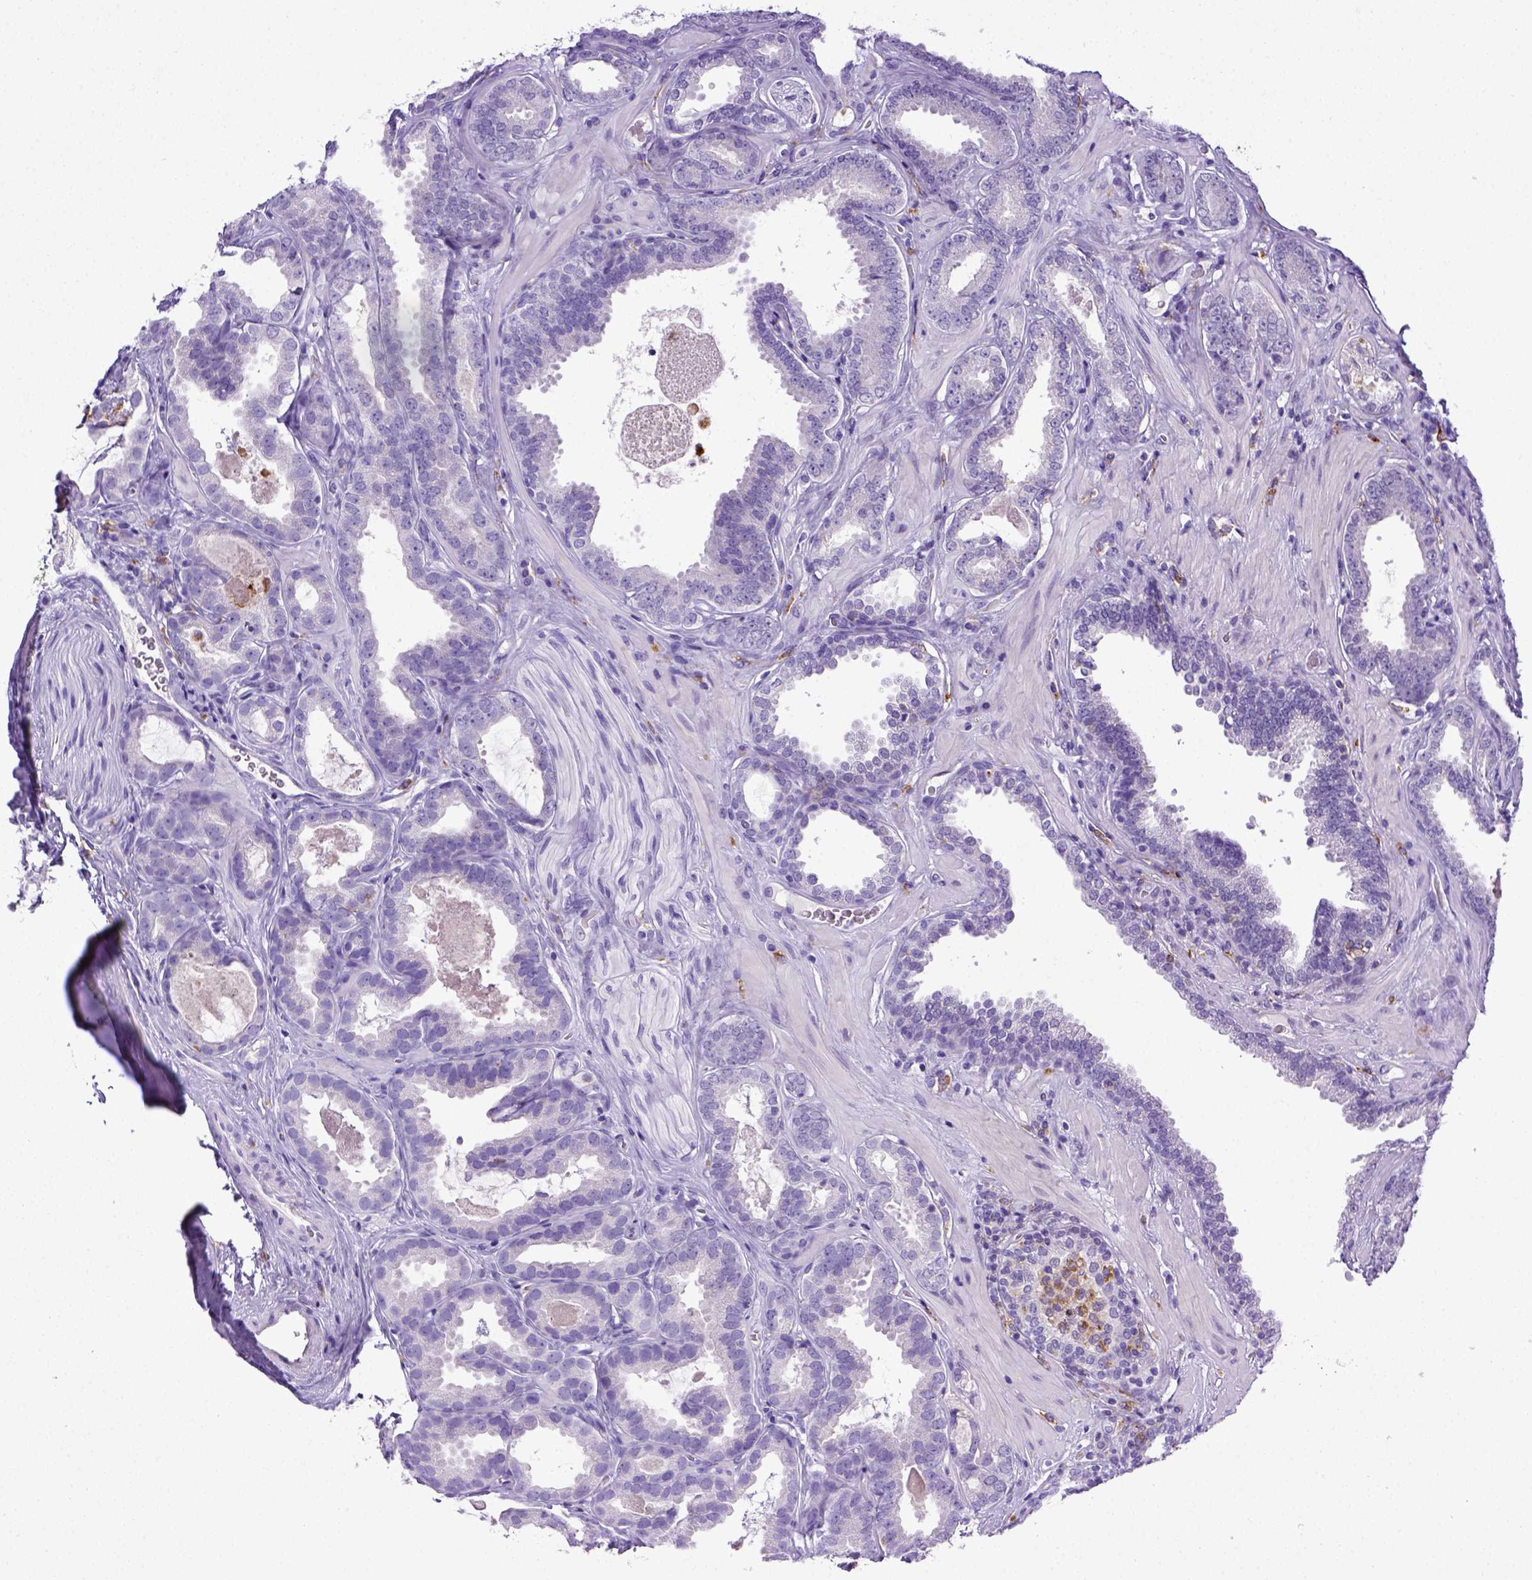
{"staining": {"intensity": "negative", "quantity": "none", "location": "none"}, "tissue": "prostate cancer", "cell_type": "Tumor cells", "image_type": "cancer", "snomed": [{"axis": "morphology", "description": "Adenocarcinoma, NOS"}, {"axis": "topography", "description": "Prostate"}], "caption": "This micrograph is of prostate cancer (adenocarcinoma) stained with IHC to label a protein in brown with the nuclei are counter-stained blue. There is no expression in tumor cells. The staining was performed using DAB (3,3'-diaminobenzidine) to visualize the protein expression in brown, while the nuclei were stained in blue with hematoxylin (Magnification: 20x).", "gene": "CD68", "patient": {"sex": "male", "age": 64}}